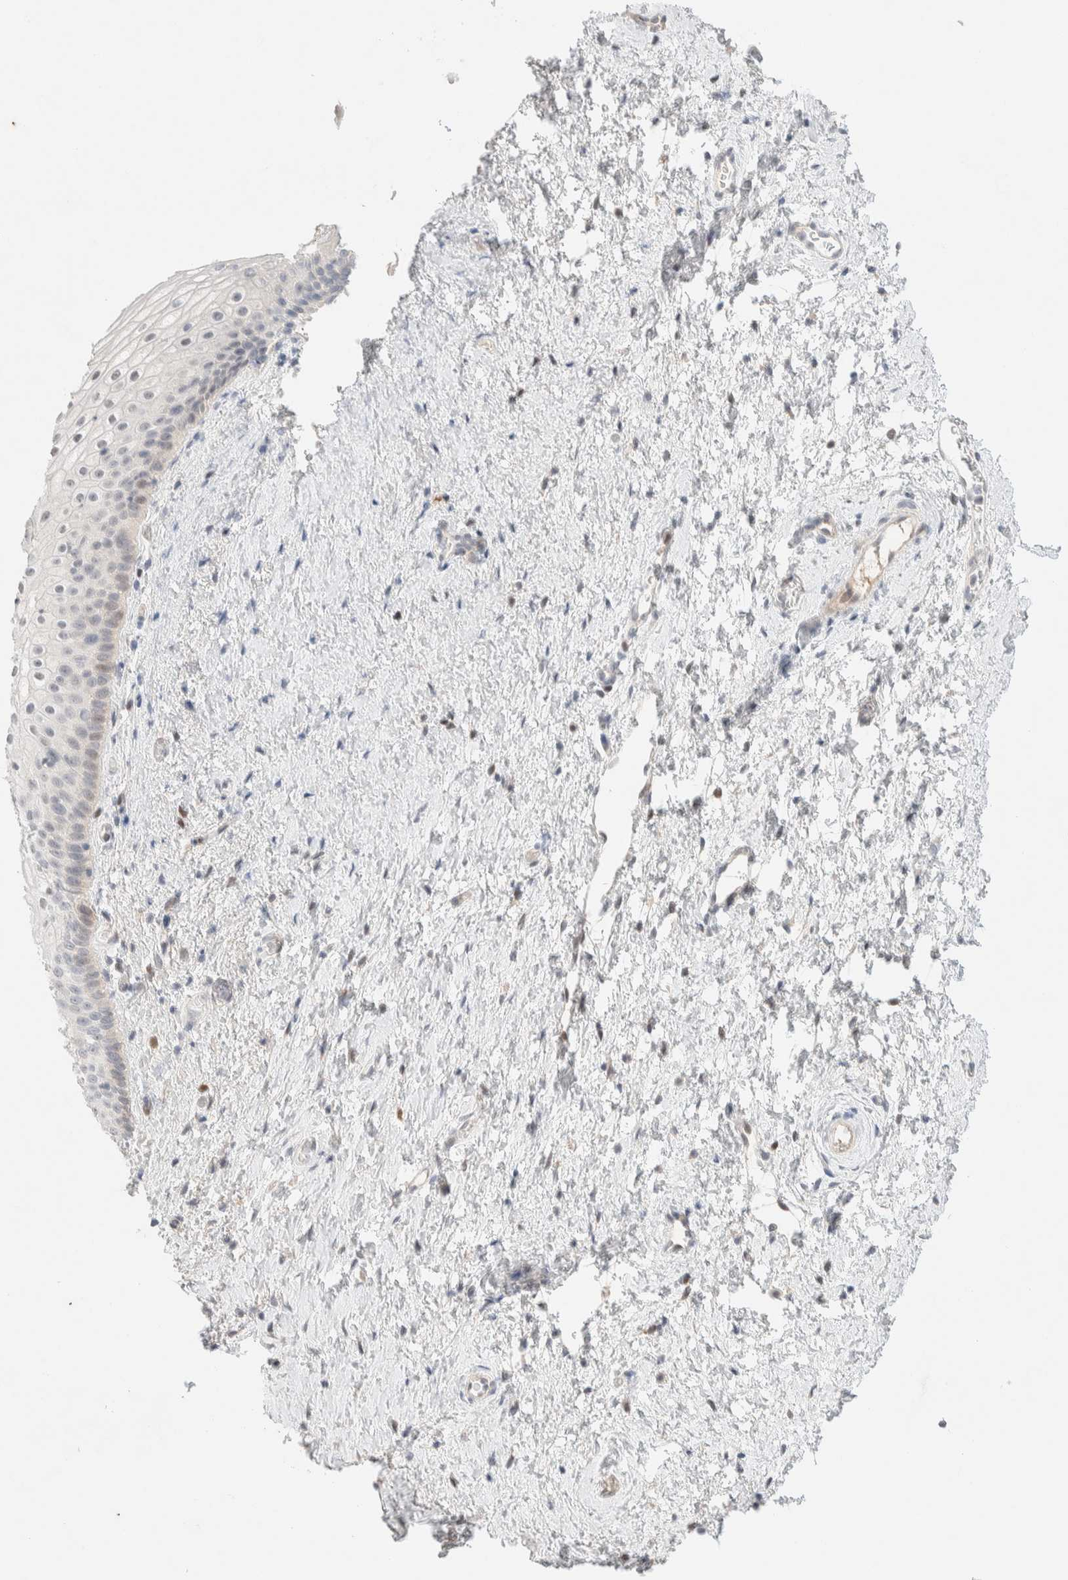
{"staining": {"intensity": "strong", "quantity": ">75%", "location": "cytoplasmic/membranous"}, "tissue": "cervix", "cell_type": "Glandular cells", "image_type": "normal", "snomed": [{"axis": "morphology", "description": "Normal tissue, NOS"}, {"axis": "topography", "description": "Cervix"}], "caption": "Brown immunohistochemical staining in benign human cervix displays strong cytoplasmic/membranous staining in about >75% of glandular cells.", "gene": "CHKA", "patient": {"sex": "female", "age": 72}}